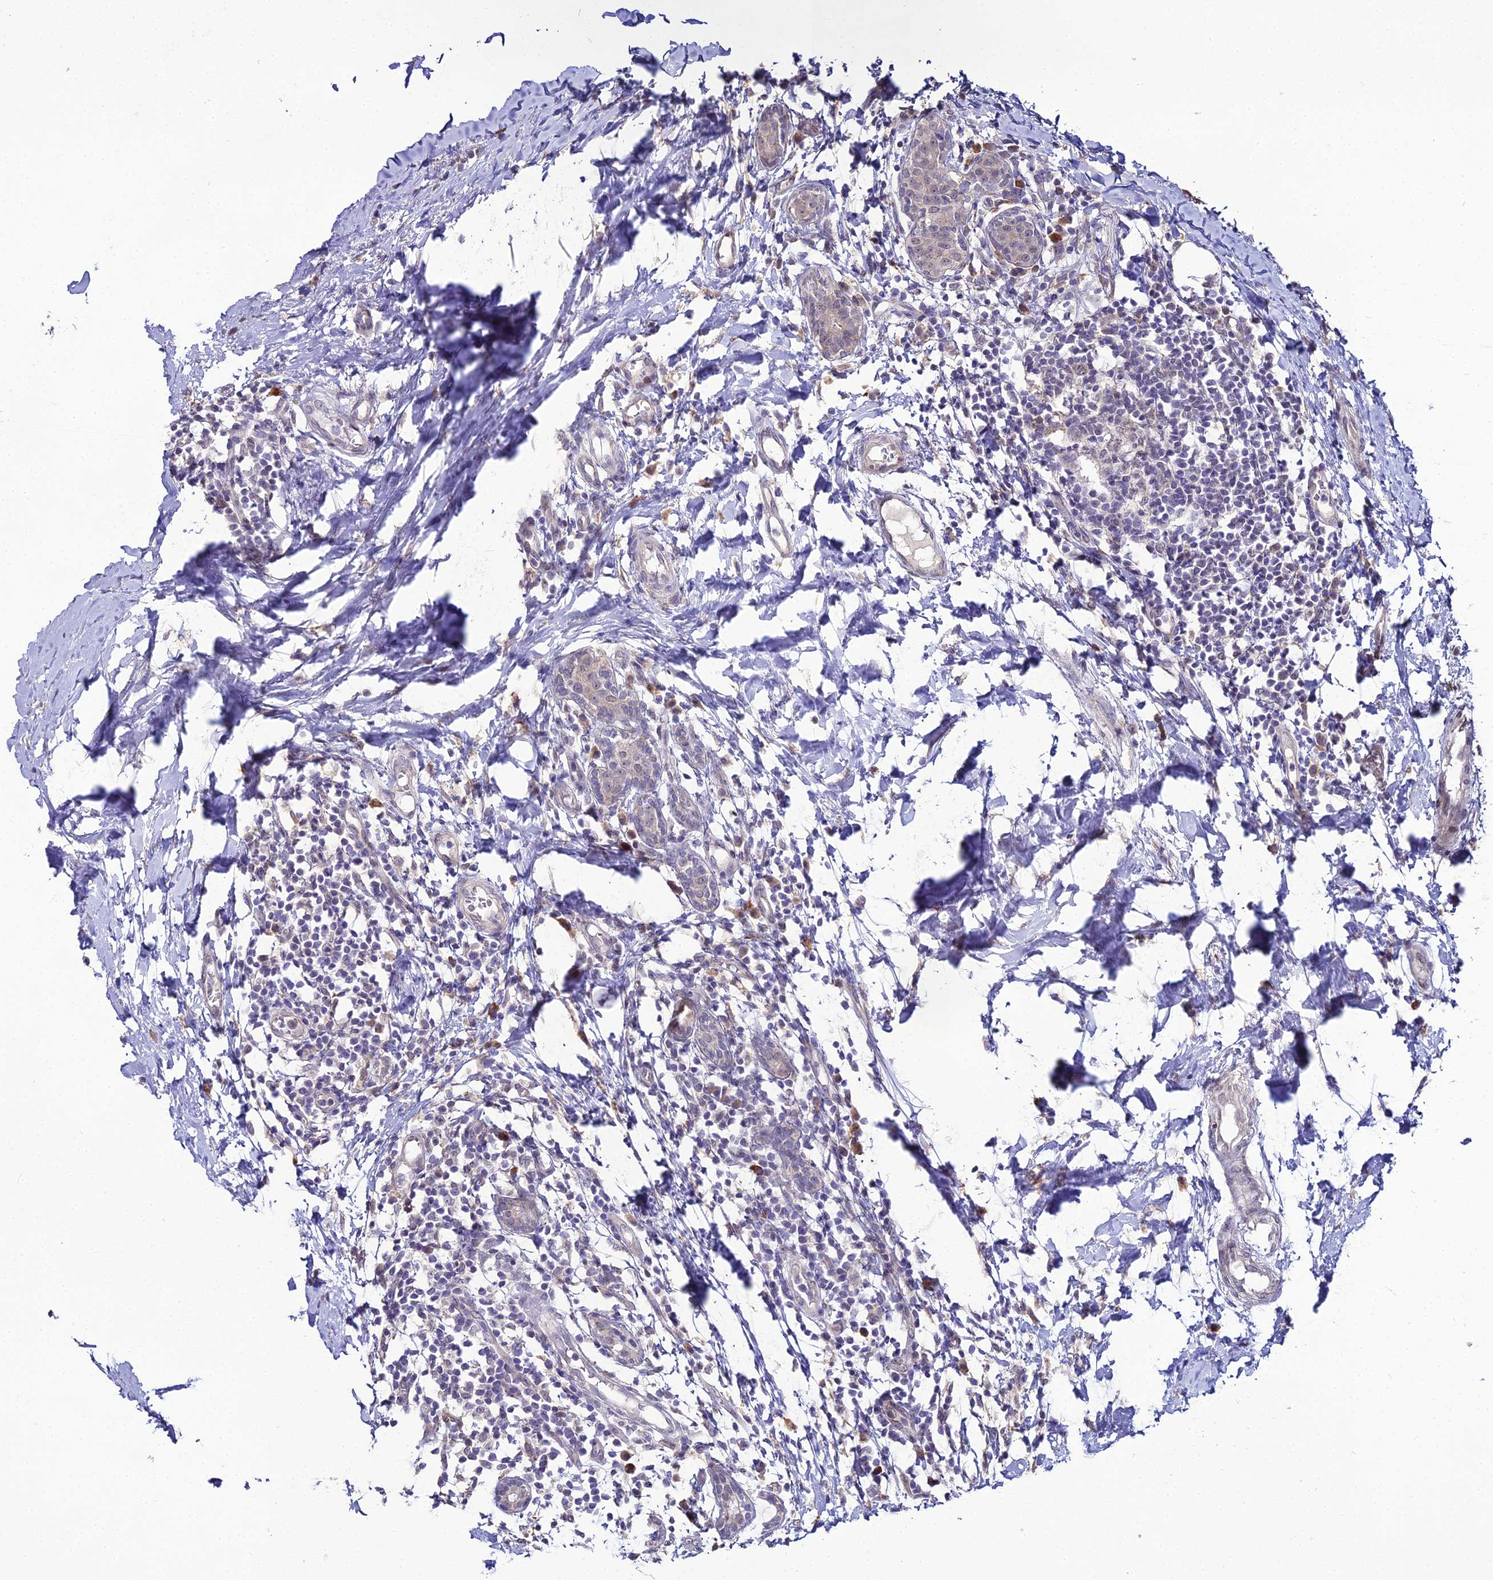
{"staining": {"intensity": "weak", "quantity": "<25%", "location": "cytoplasmic/membranous"}, "tissue": "breast cancer", "cell_type": "Tumor cells", "image_type": "cancer", "snomed": [{"axis": "morphology", "description": "Duct carcinoma"}, {"axis": "topography", "description": "Breast"}], "caption": "Immunohistochemistry image of neoplastic tissue: human breast cancer stained with DAB exhibits no significant protein staining in tumor cells.", "gene": "TROAP", "patient": {"sex": "female", "age": 40}}